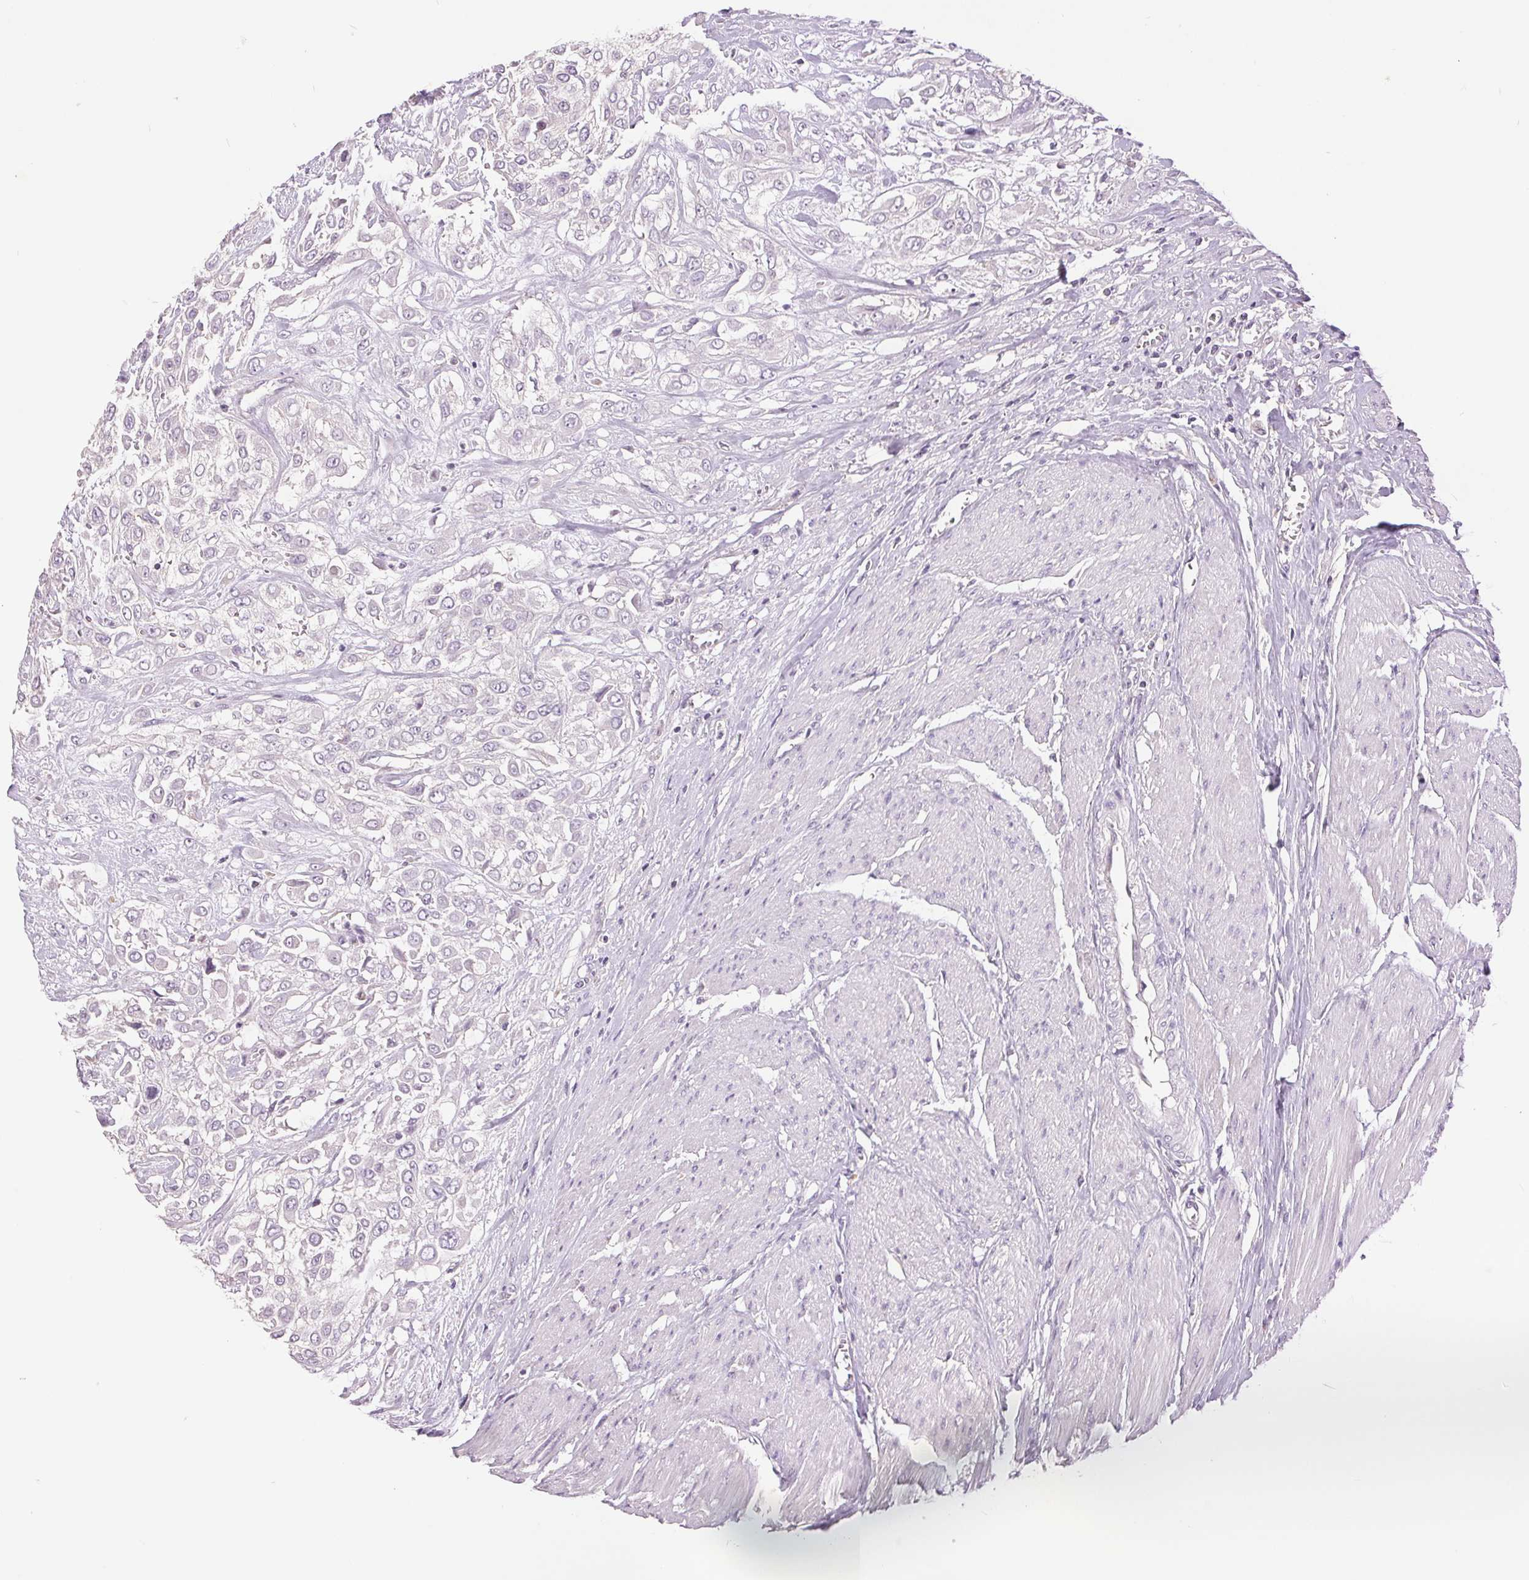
{"staining": {"intensity": "negative", "quantity": "none", "location": "none"}, "tissue": "urothelial cancer", "cell_type": "Tumor cells", "image_type": "cancer", "snomed": [{"axis": "morphology", "description": "Urothelial carcinoma, High grade"}, {"axis": "topography", "description": "Urinary bladder"}], "caption": "Immunohistochemical staining of urothelial carcinoma (high-grade) displays no significant positivity in tumor cells.", "gene": "FXYD4", "patient": {"sex": "male", "age": 57}}